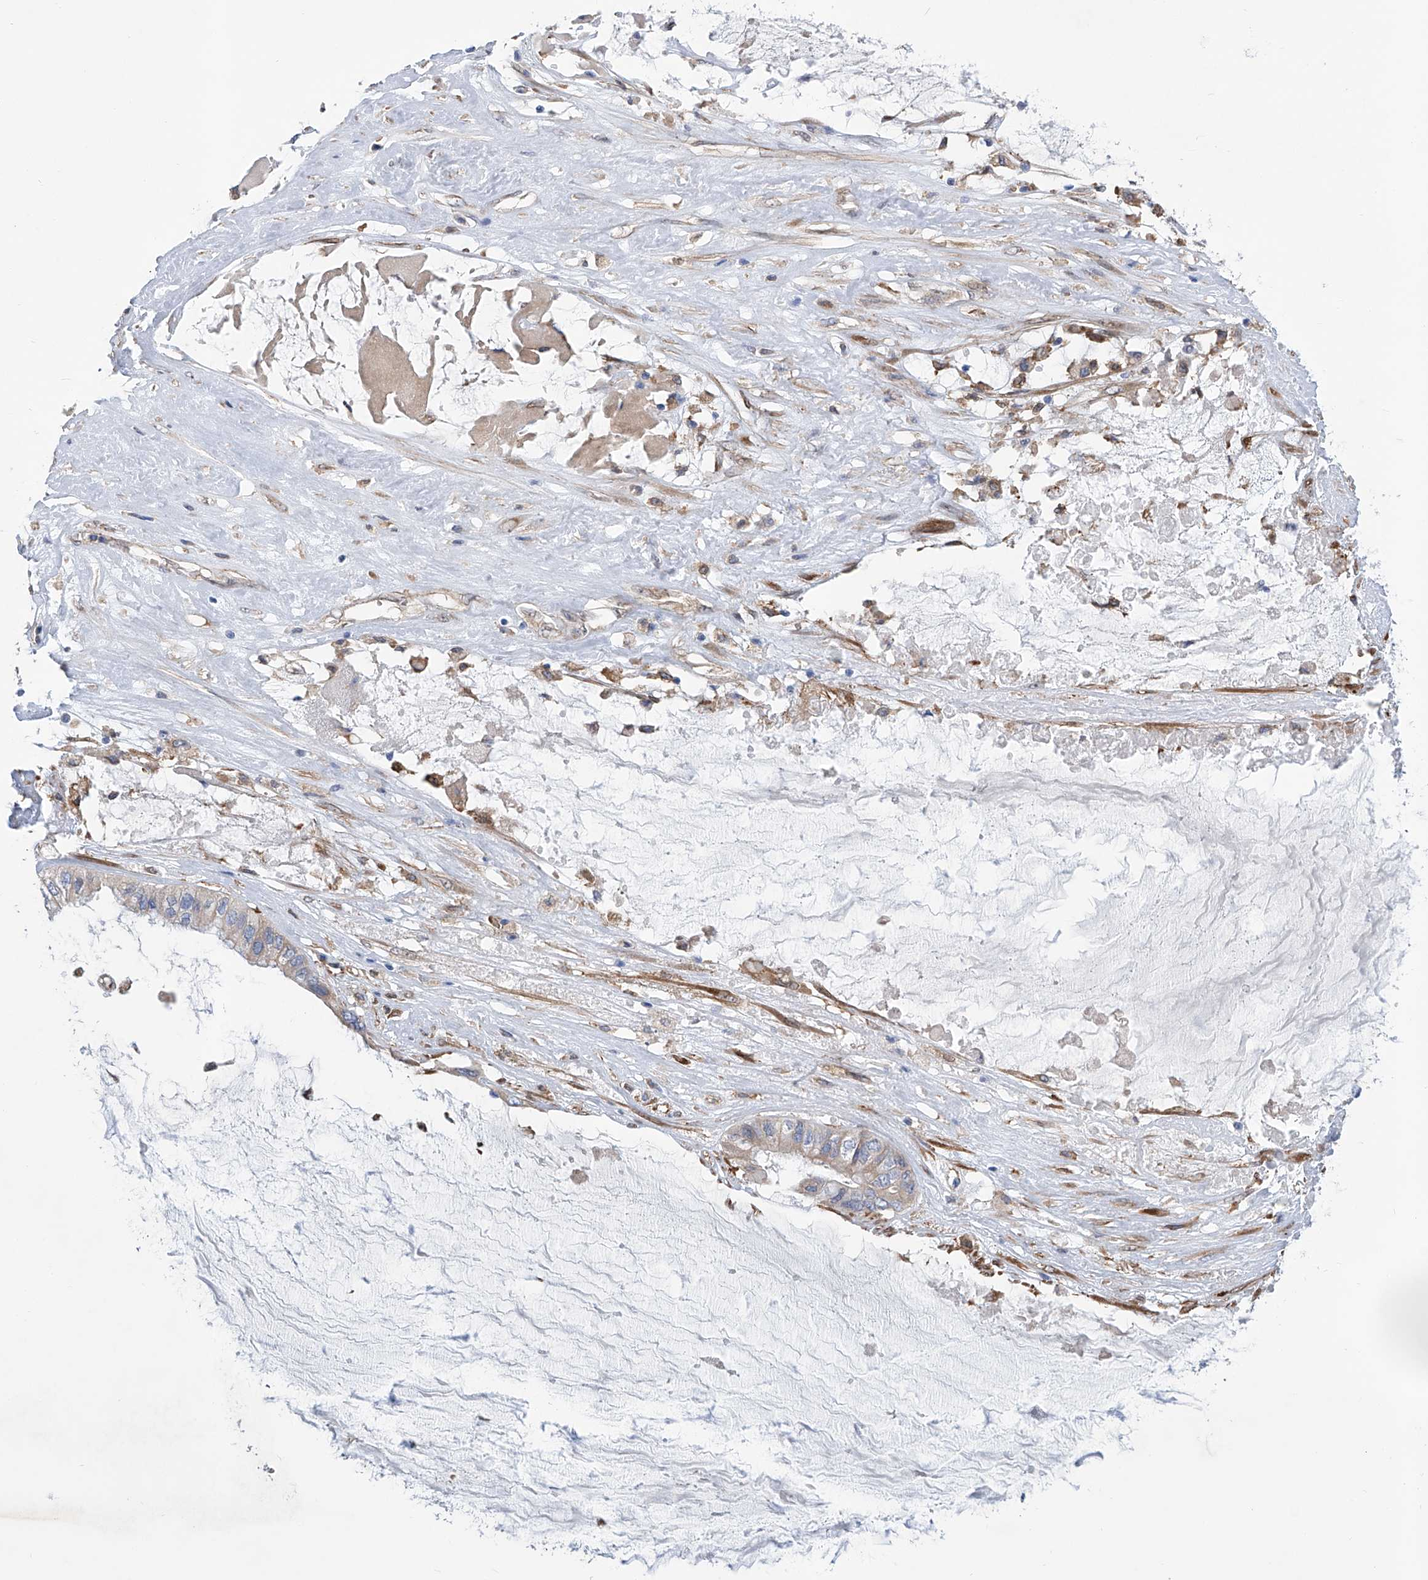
{"staining": {"intensity": "weak", "quantity": "<25%", "location": "cytoplasmic/membranous"}, "tissue": "ovarian cancer", "cell_type": "Tumor cells", "image_type": "cancer", "snomed": [{"axis": "morphology", "description": "Cystadenocarcinoma, mucinous, NOS"}, {"axis": "topography", "description": "Ovary"}], "caption": "DAB immunohistochemical staining of ovarian cancer reveals no significant staining in tumor cells.", "gene": "TNN", "patient": {"sex": "female", "age": 80}}